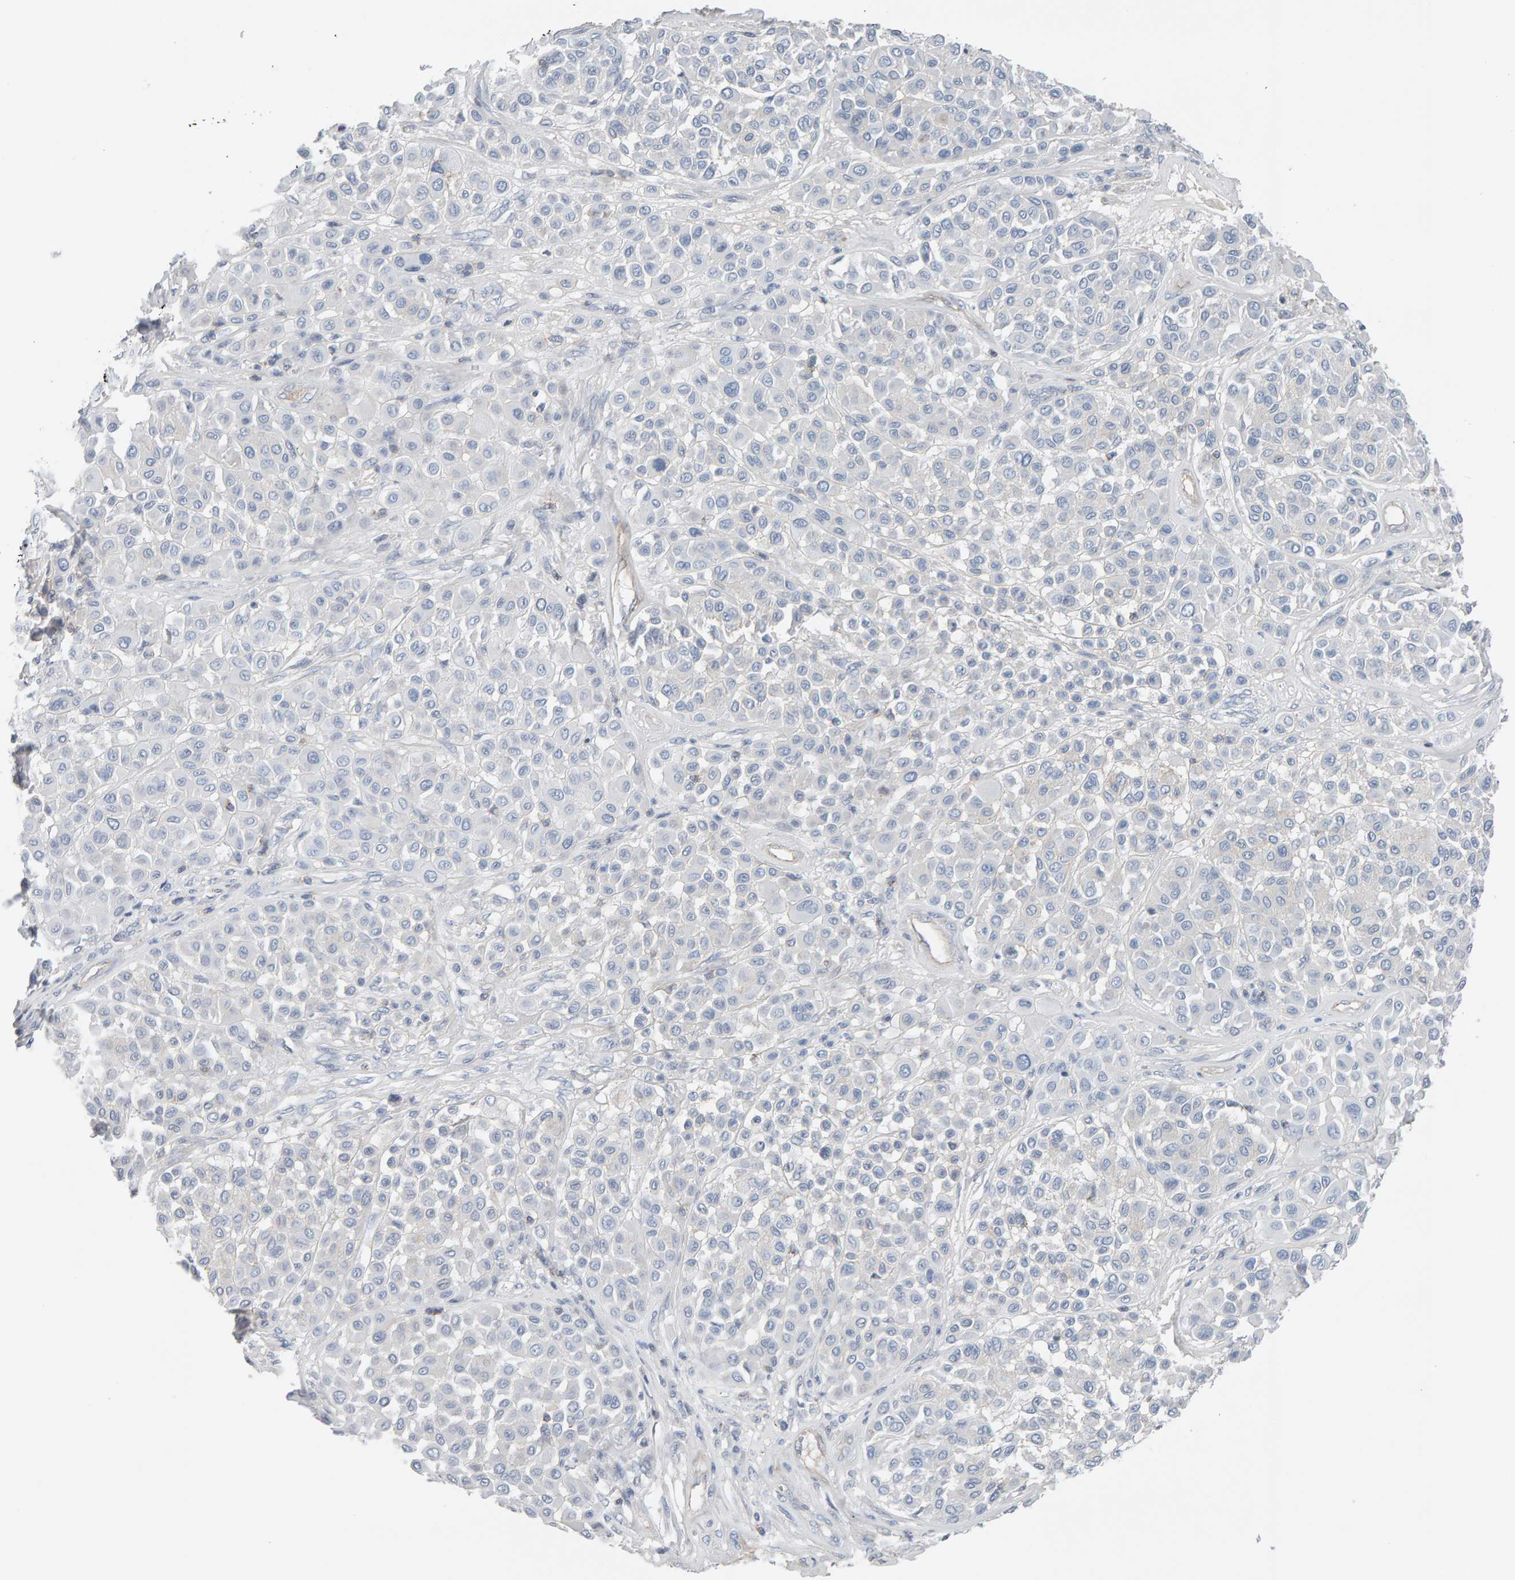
{"staining": {"intensity": "negative", "quantity": "none", "location": "none"}, "tissue": "melanoma", "cell_type": "Tumor cells", "image_type": "cancer", "snomed": [{"axis": "morphology", "description": "Malignant melanoma, Metastatic site"}, {"axis": "topography", "description": "Soft tissue"}], "caption": "Tumor cells show no significant positivity in malignant melanoma (metastatic site). (Brightfield microscopy of DAB (3,3'-diaminobenzidine) IHC at high magnification).", "gene": "FYN", "patient": {"sex": "male", "age": 41}}